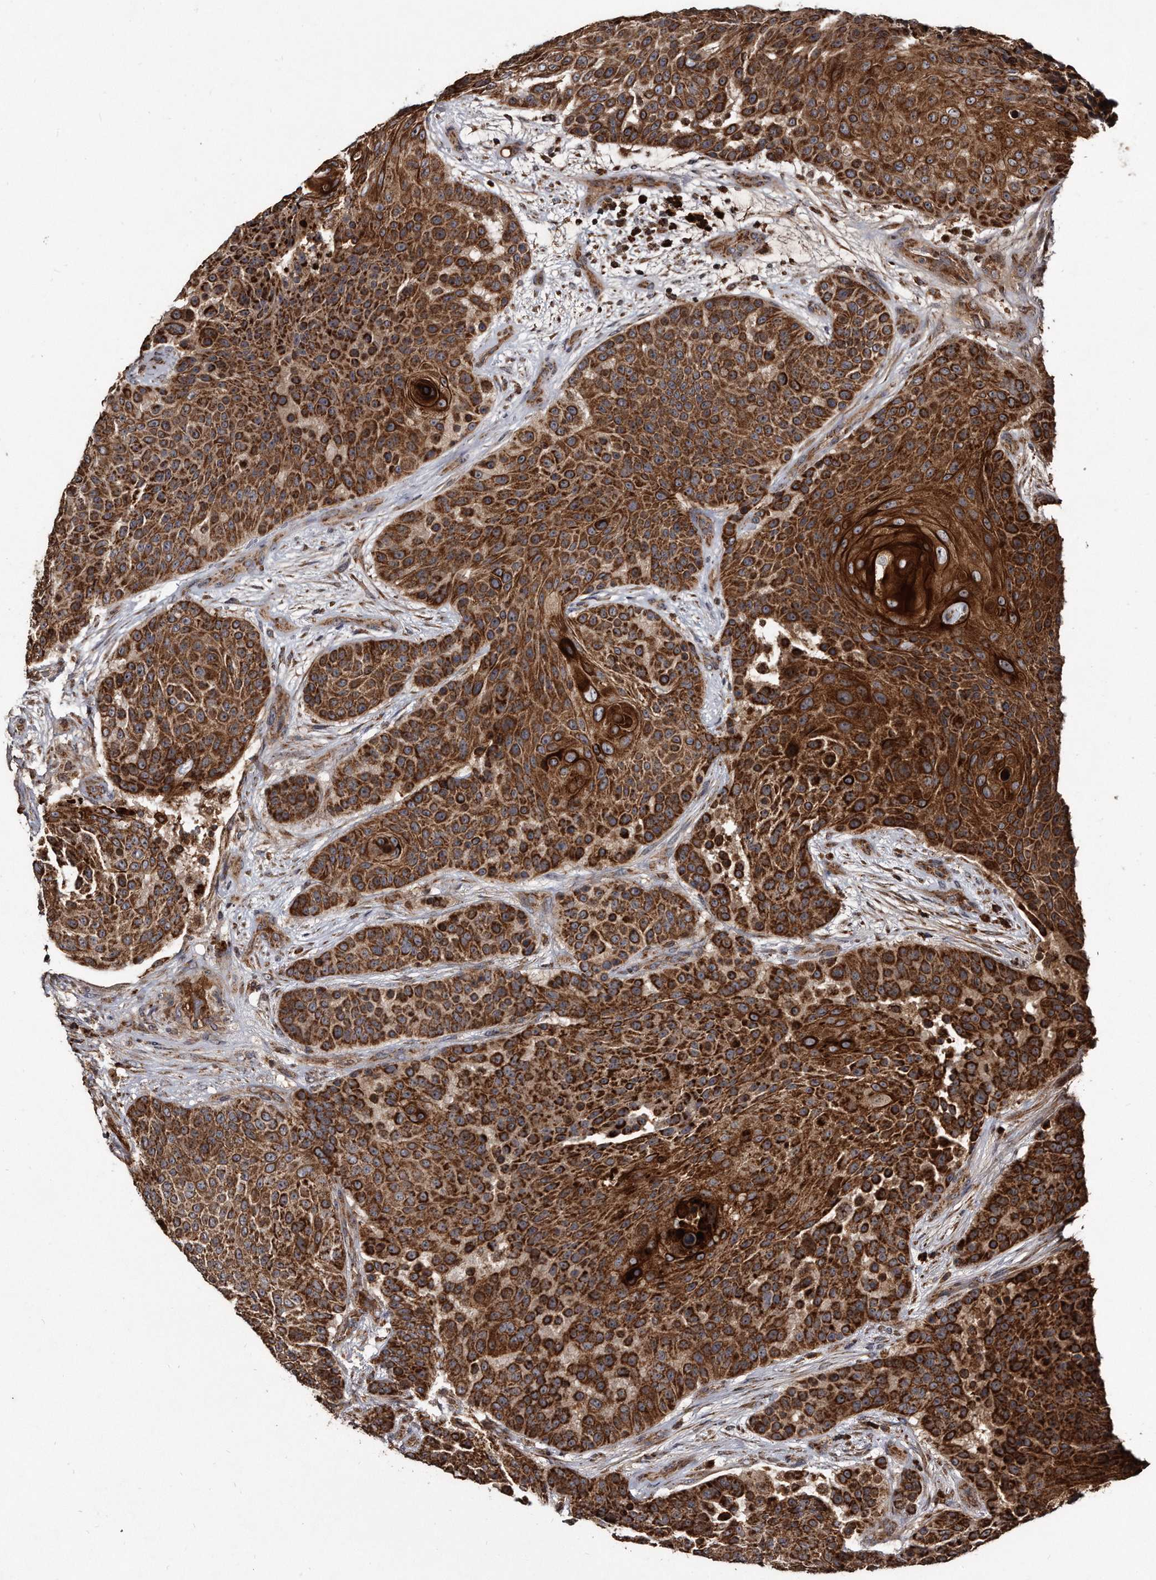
{"staining": {"intensity": "strong", "quantity": ">75%", "location": "cytoplasmic/membranous"}, "tissue": "urothelial cancer", "cell_type": "Tumor cells", "image_type": "cancer", "snomed": [{"axis": "morphology", "description": "Urothelial carcinoma, High grade"}, {"axis": "topography", "description": "Urinary bladder"}], "caption": "There is high levels of strong cytoplasmic/membranous expression in tumor cells of urothelial cancer, as demonstrated by immunohistochemical staining (brown color).", "gene": "FAM136A", "patient": {"sex": "female", "age": 63}}